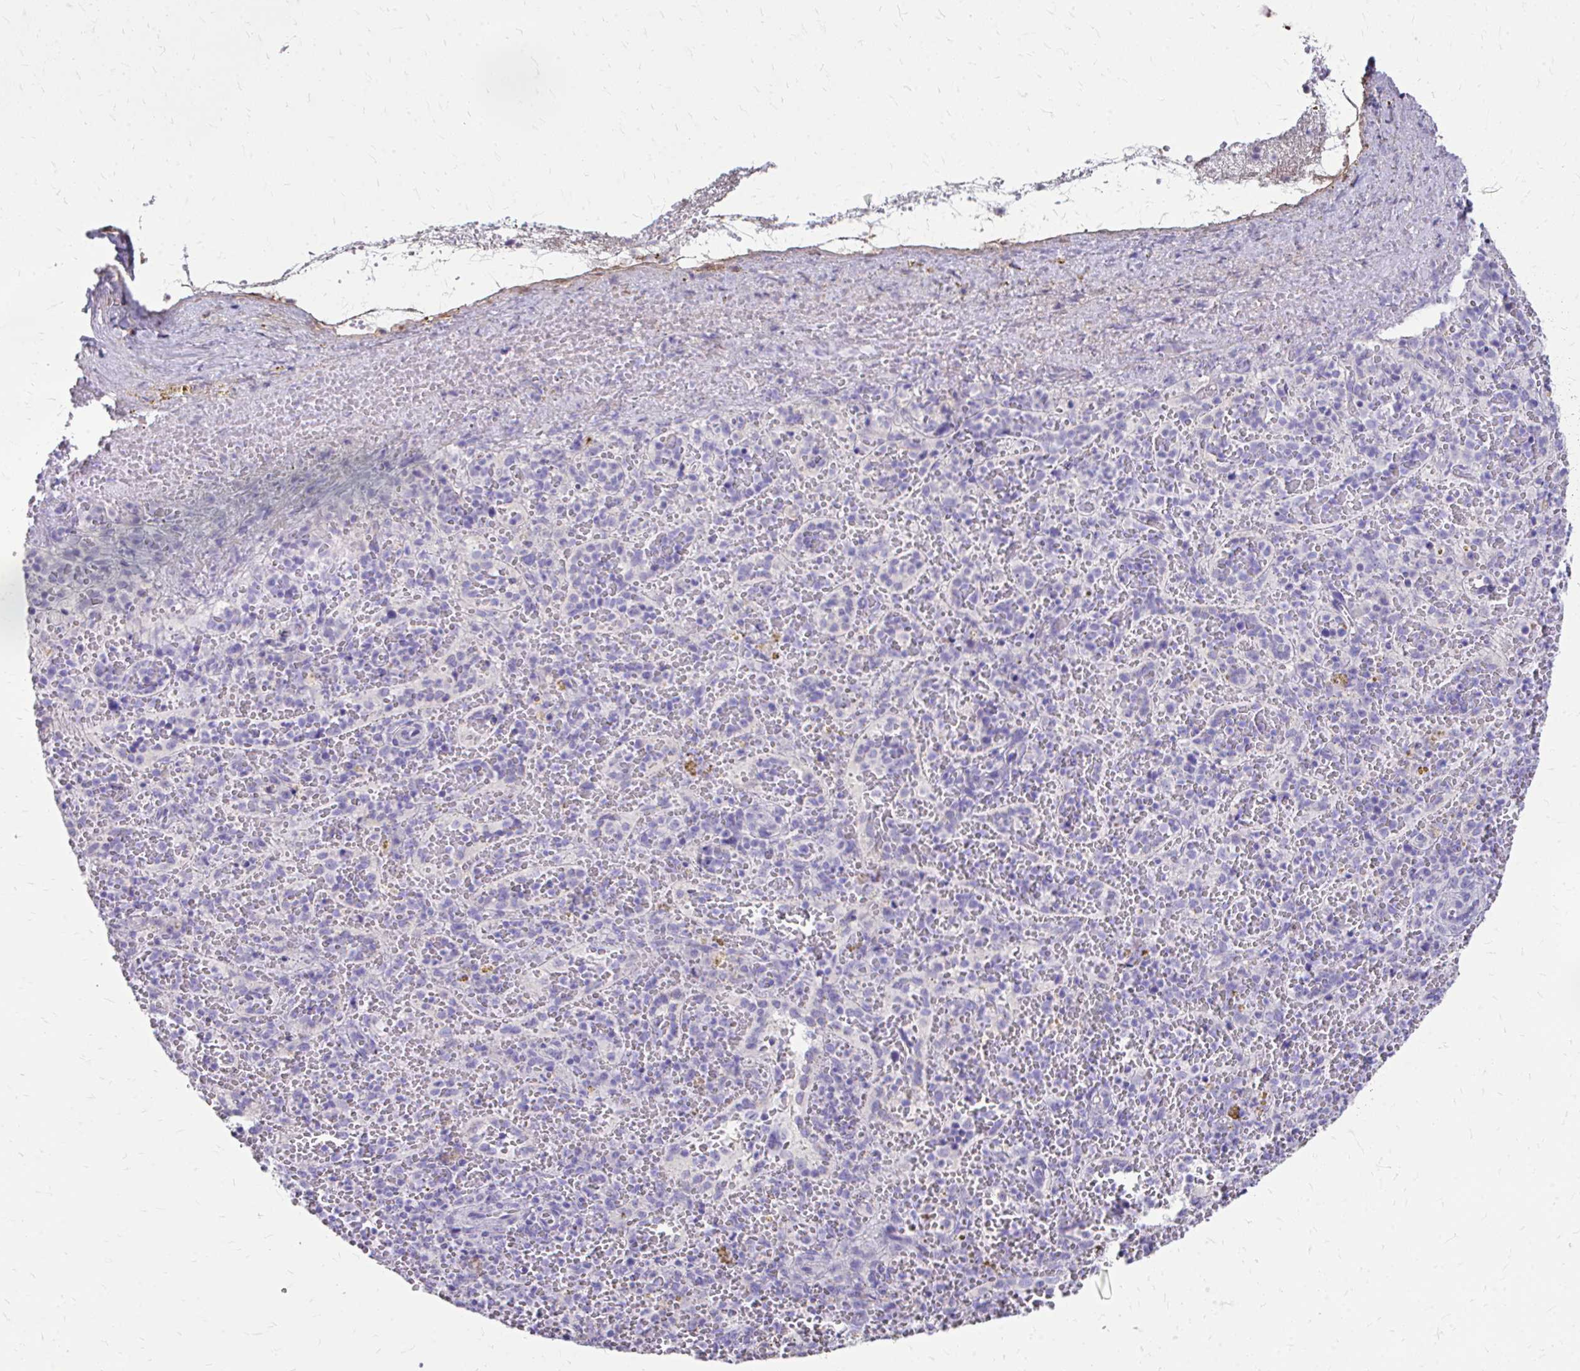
{"staining": {"intensity": "negative", "quantity": "none", "location": "none"}, "tissue": "spleen", "cell_type": "Cells in red pulp", "image_type": "normal", "snomed": [{"axis": "morphology", "description": "Normal tissue, NOS"}, {"axis": "topography", "description": "Spleen"}], "caption": "A high-resolution micrograph shows immunohistochemistry (IHC) staining of benign spleen, which displays no significant staining in cells in red pulp. (DAB (3,3'-diaminobenzidine) immunohistochemistry (IHC), high magnification).", "gene": "CFH", "patient": {"sex": "female", "age": 50}}